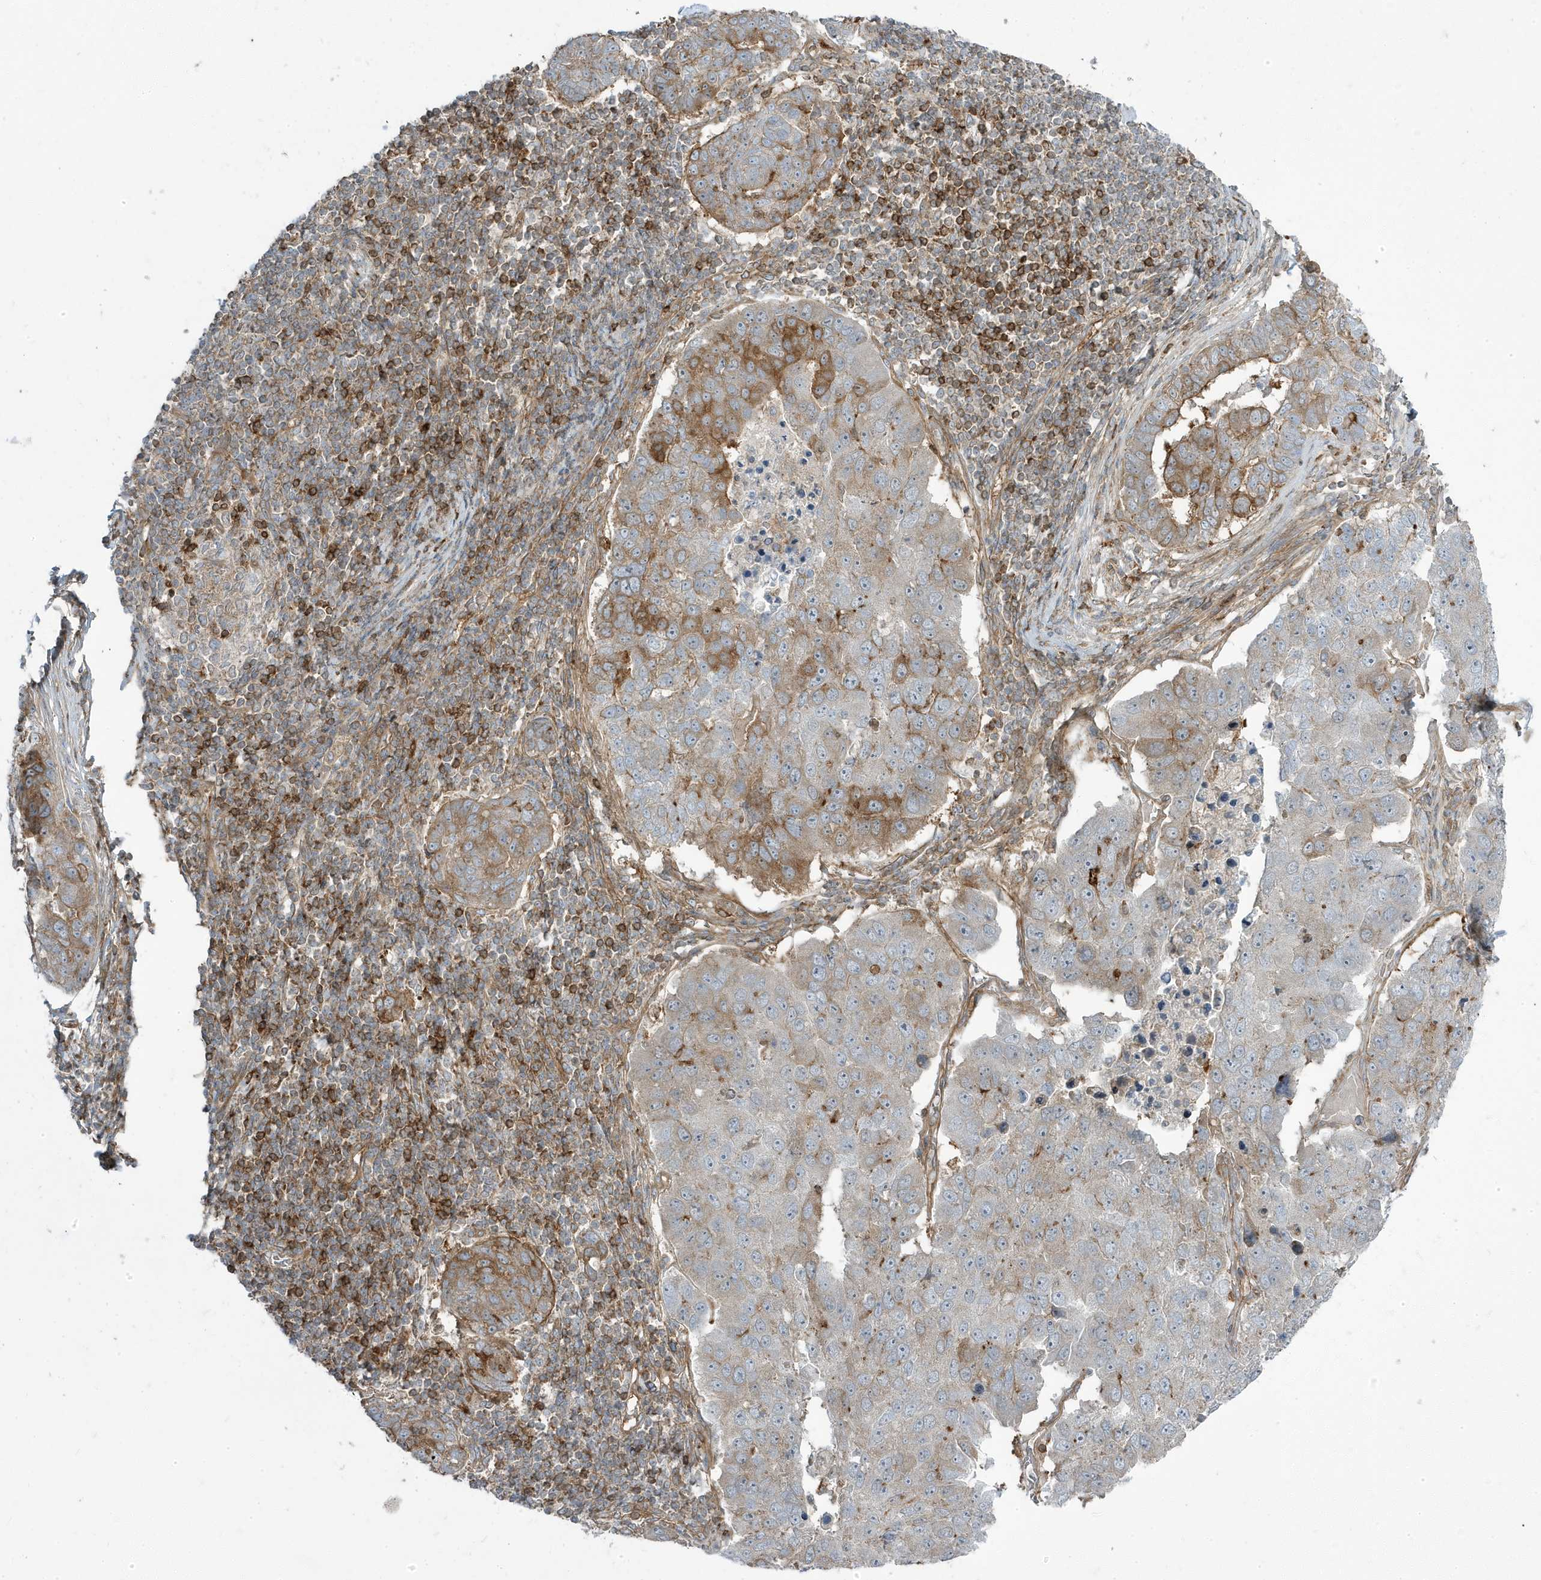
{"staining": {"intensity": "moderate", "quantity": "<25%", "location": "cytoplasmic/membranous"}, "tissue": "pancreatic cancer", "cell_type": "Tumor cells", "image_type": "cancer", "snomed": [{"axis": "morphology", "description": "Adenocarcinoma, NOS"}, {"axis": "topography", "description": "Pancreas"}], "caption": "This micrograph demonstrates immunohistochemistry (IHC) staining of human pancreatic cancer, with low moderate cytoplasmic/membranous expression in about <25% of tumor cells.", "gene": "STAM", "patient": {"sex": "female", "age": 61}}